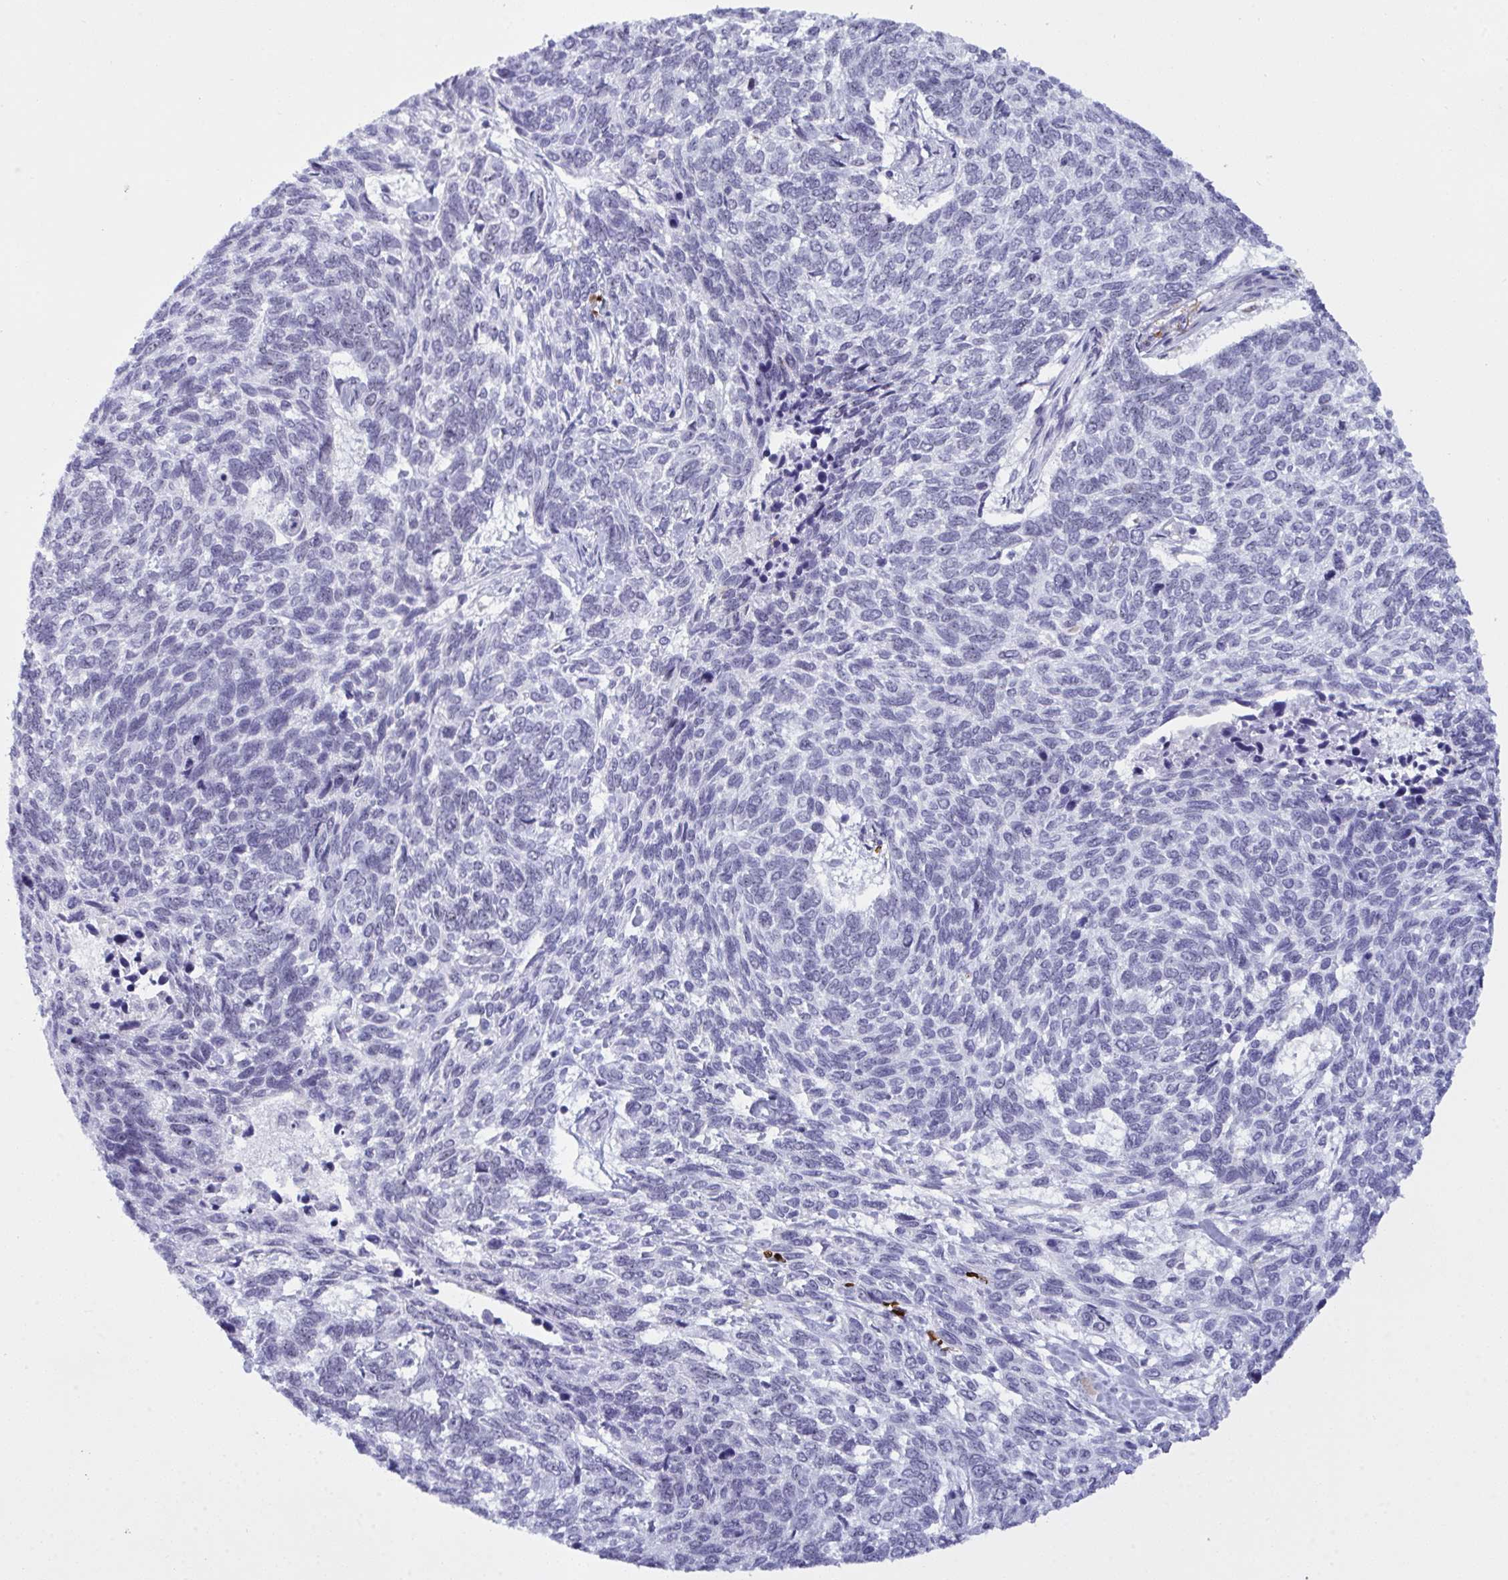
{"staining": {"intensity": "negative", "quantity": "none", "location": "none"}, "tissue": "skin cancer", "cell_type": "Tumor cells", "image_type": "cancer", "snomed": [{"axis": "morphology", "description": "Basal cell carcinoma"}, {"axis": "topography", "description": "Skin"}], "caption": "The immunohistochemistry micrograph has no significant expression in tumor cells of basal cell carcinoma (skin) tissue. (Immunohistochemistry, brightfield microscopy, high magnification).", "gene": "ELN", "patient": {"sex": "female", "age": 65}}